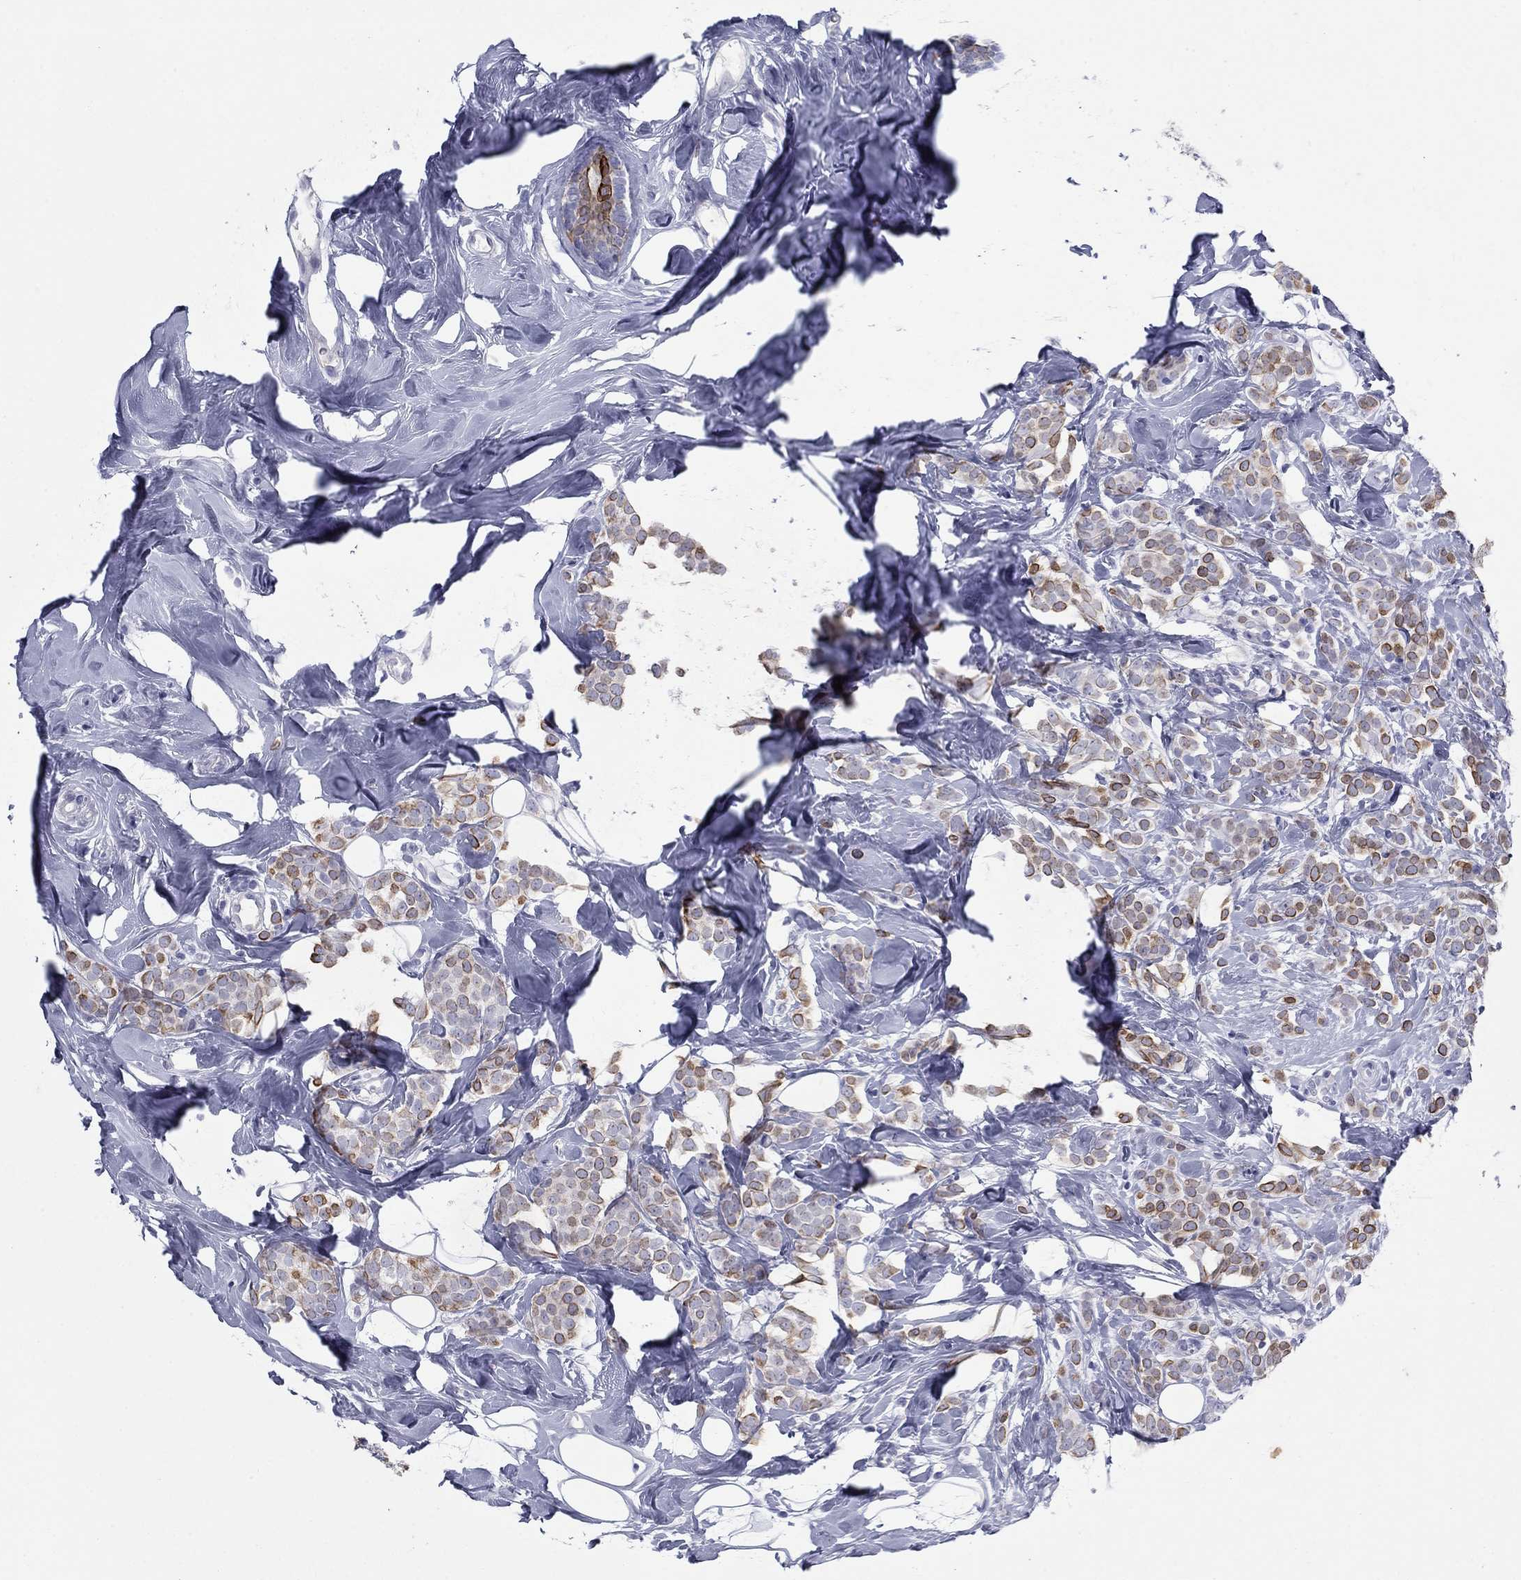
{"staining": {"intensity": "moderate", "quantity": "<25%", "location": "cytoplasmic/membranous"}, "tissue": "breast cancer", "cell_type": "Tumor cells", "image_type": "cancer", "snomed": [{"axis": "morphology", "description": "Lobular carcinoma"}, {"axis": "topography", "description": "Breast"}], "caption": "Immunohistochemical staining of breast cancer (lobular carcinoma) demonstrates low levels of moderate cytoplasmic/membranous protein expression in approximately <25% of tumor cells. The protein of interest is shown in brown color, while the nuclei are stained blue.", "gene": "KRT75", "patient": {"sex": "female", "age": 49}}